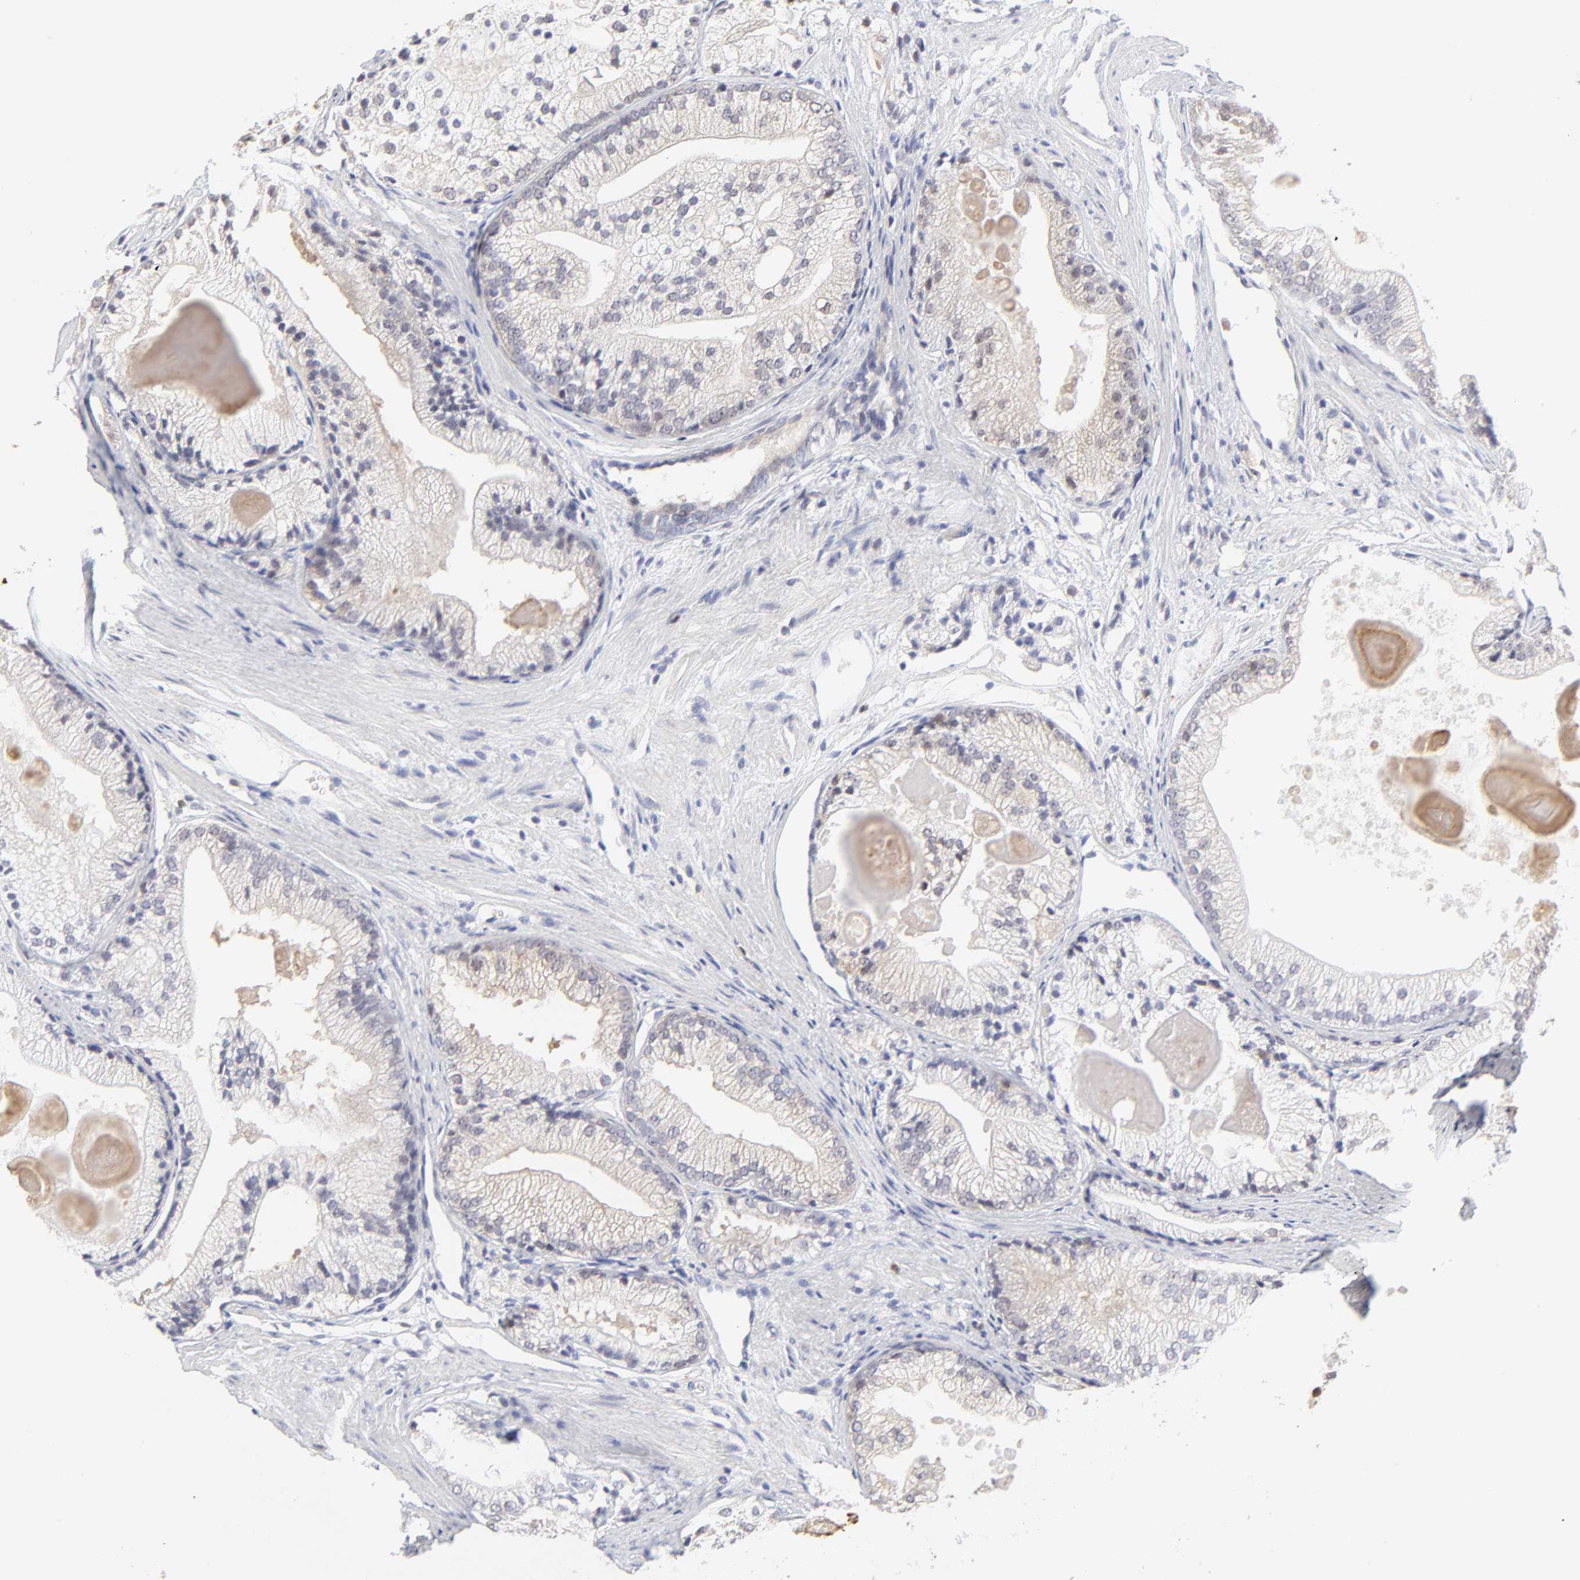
{"staining": {"intensity": "negative", "quantity": "none", "location": "none"}, "tissue": "prostate cancer", "cell_type": "Tumor cells", "image_type": "cancer", "snomed": [{"axis": "morphology", "description": "Adenocarcinoma, Low grade"}, {"axis": "topography", "description": "Prostate"}], "caption": "This is an IHC micrograph of prostate cancer. There is no staining in tumor cells.", "gene": "CASP3", "patient": {"sex": "male", "age": 69}}